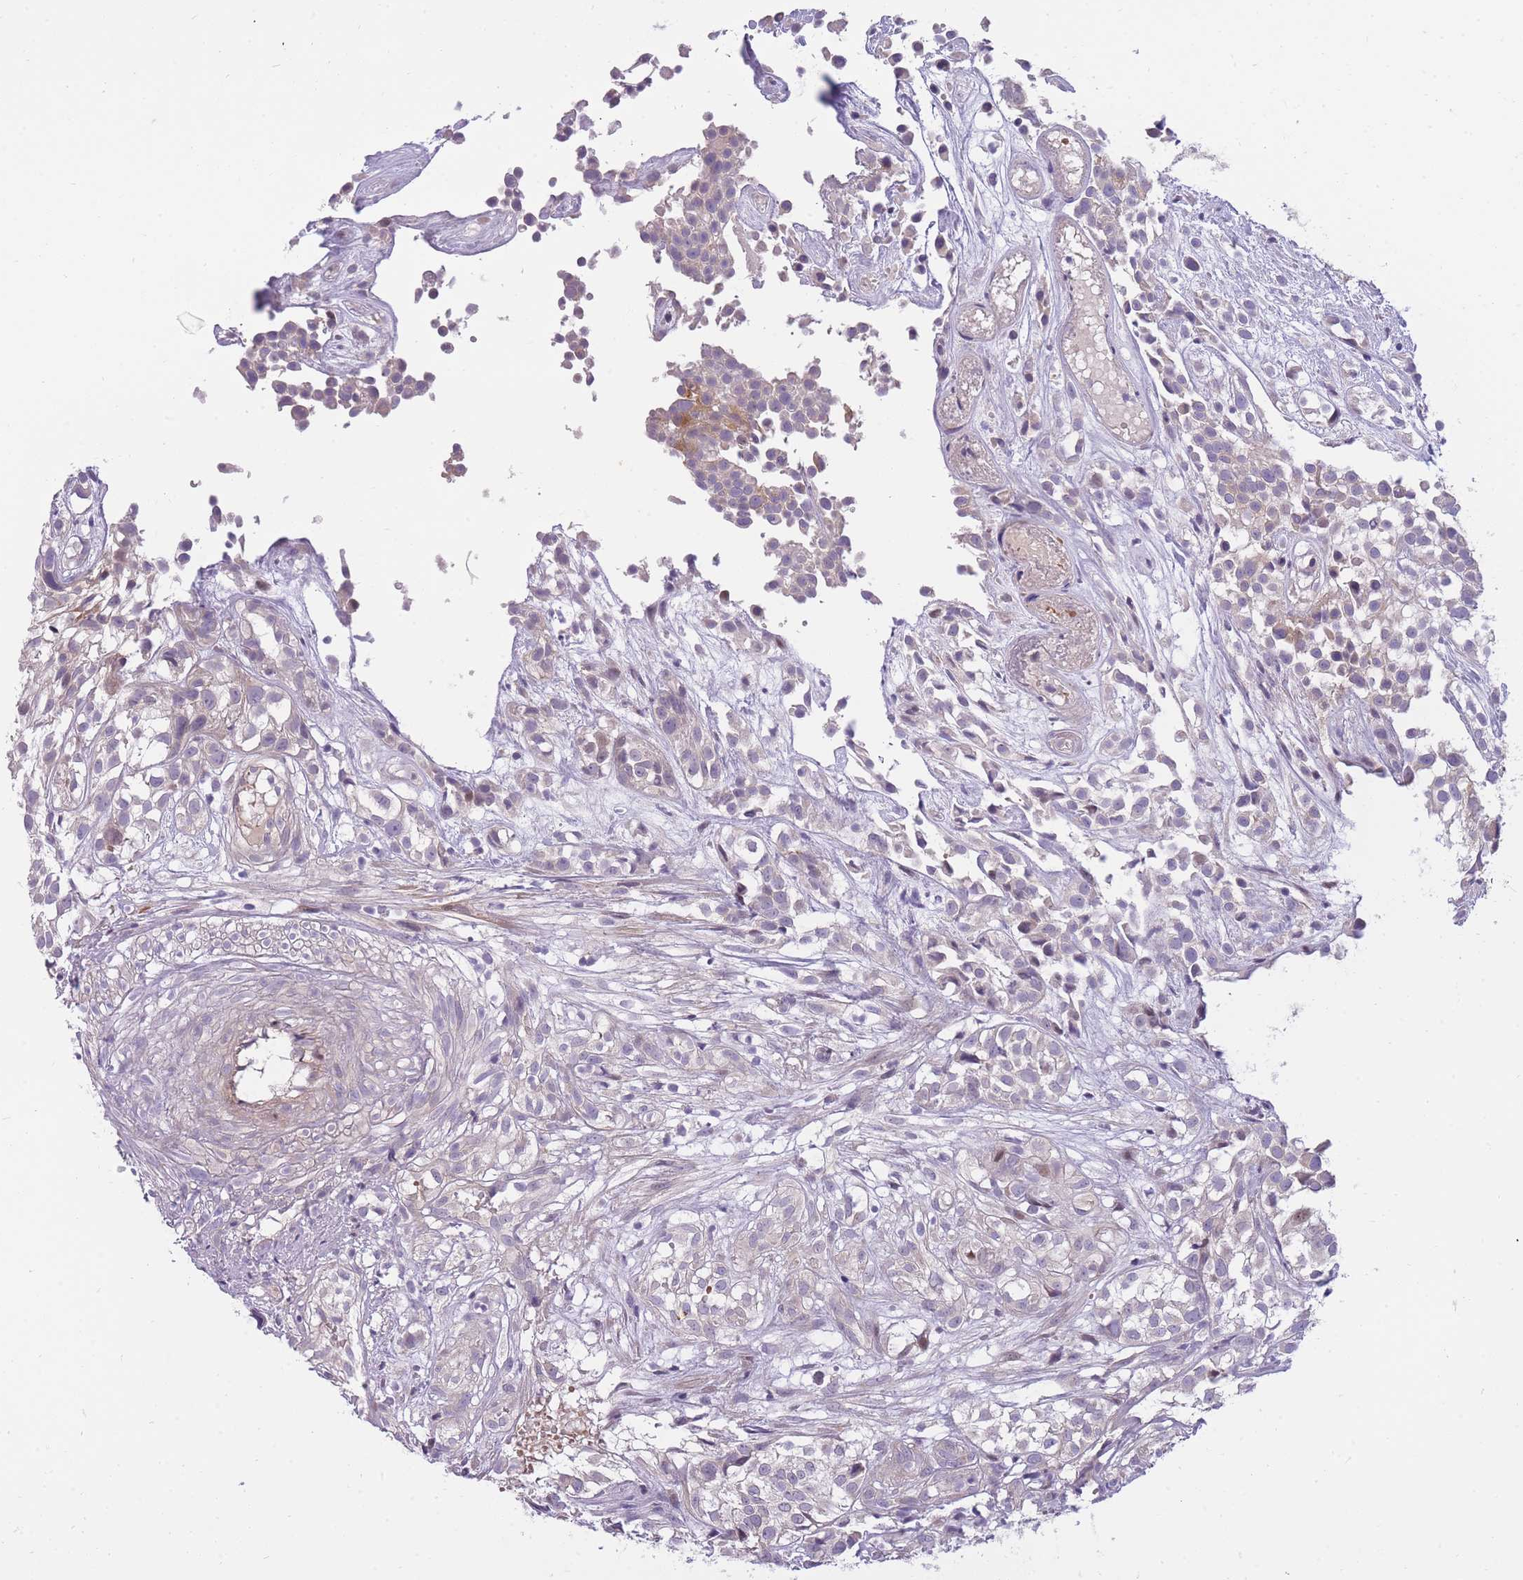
{"staining": {"intensity": "moderate", "quantity": "<25%", "location": "cytoplasmic/membranous"}, "tissue": "urothelial cancer", "cell_type": "Tumor cells", "image_type": "cancer", "snomed": [{"axis": "morphology", "description": "Urothelial carcinoma, High grade"}, {"axis": "topography", "description": "Urinary bladder"}], "caption": "Protein expression analysis of human urothelial carcinoma (high-grade) reveals moderate cytoplasmic/membranous expression in approximately <25% of tumor cells. (Brightfield microscopy of DAB IHC at high magnification).", "gene": "CRYGN", "patient": {"sex": "male", "age": 56}}